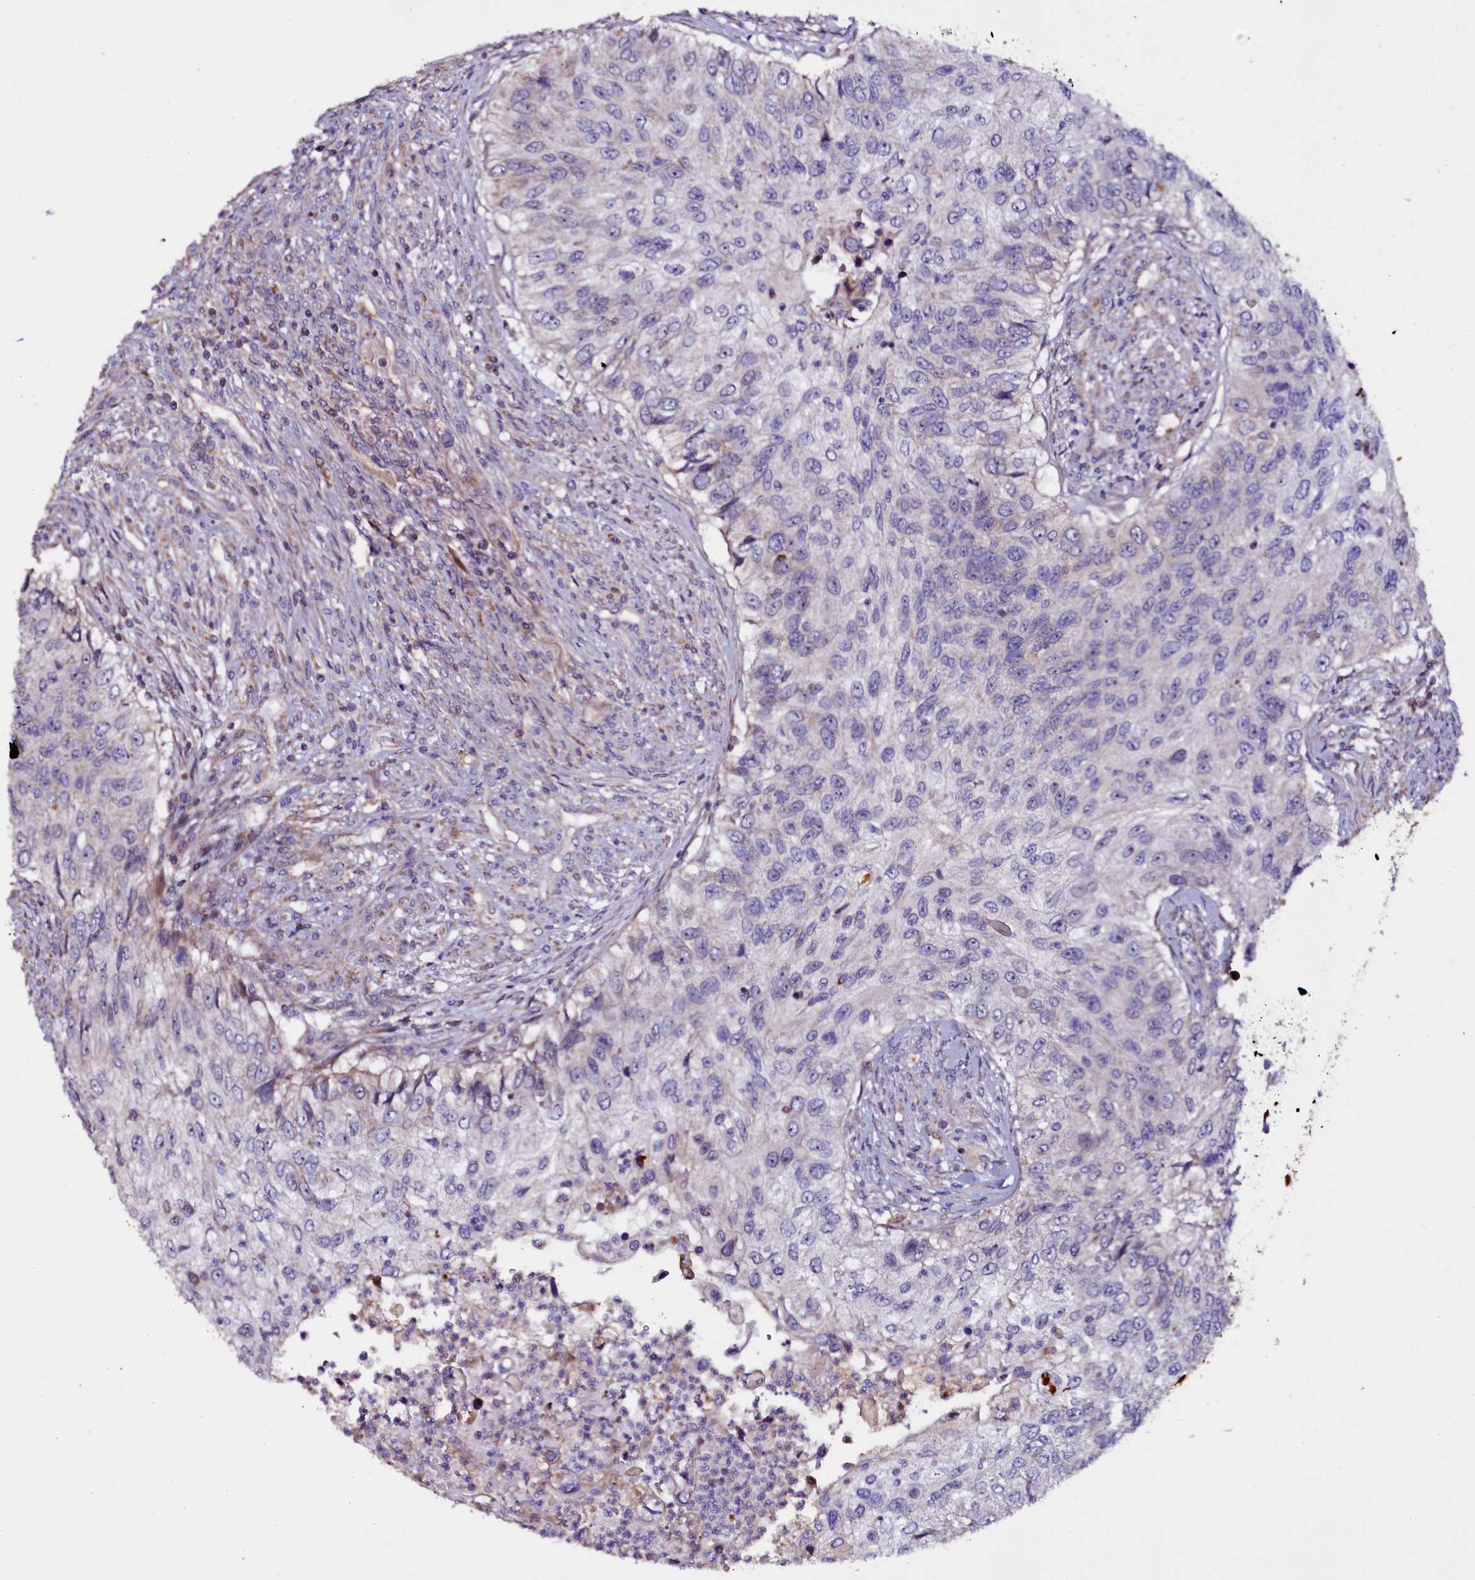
{"staining": {"intensity": "negative", "quantity": "none", "location": "none"}, "tissue": "urothelial cancer", "cell_type": "Tumor cells", "image_type": "cancer", "snomed": [{"axis": "morphology", "description": "Urothelial carcinoma, High grade"}, {"axis": "topography", "description": "Urinary bladder"}], "caption": "Urothelial cancer was stained to show a protein in brown. There is no significant staining in tumor cells.", "gene": "NAA80", "patient": {"sex": "female", "age": 60}}